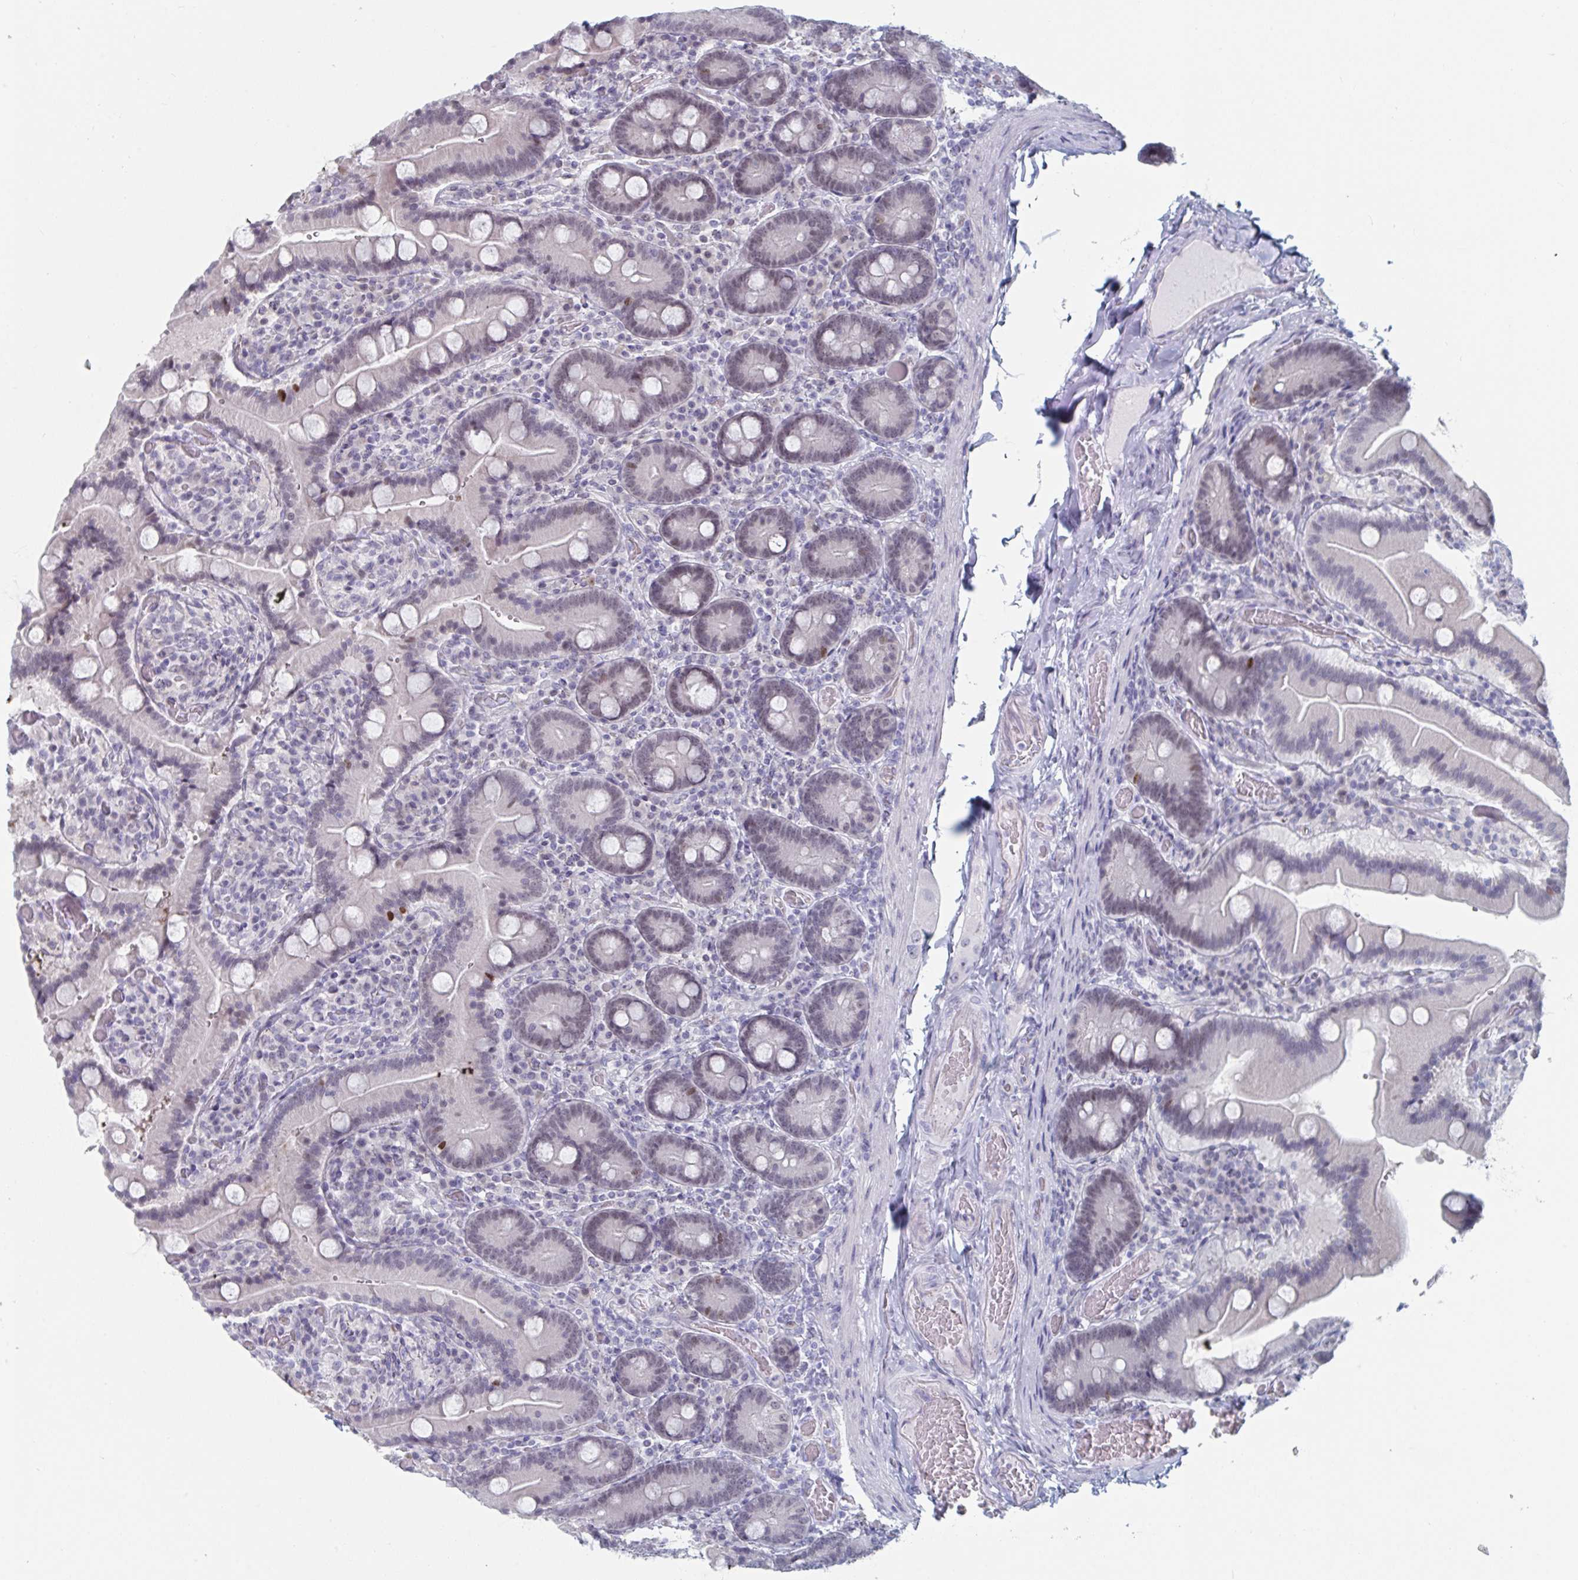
{"staining": {"intensity": "weak", "quantity": "25%-75%", "location": "nuclear"}, "tissue": "duodenum", "cell_type": "Glandular cells", "image_type": "normal", "snomed": [{"axis": "morphology", "description": "Normal tissue, NOS"}, {"axis": "topography", "description": "Duodenum"}], "caption": "Immunohistochemical staining of benign duodenum demonstrates low levels of weak nuclear positivity in approximately 25%-75% of glandular cells.", "gene": "FOXA1", "patient": {"sex": "female", "age": 62}}